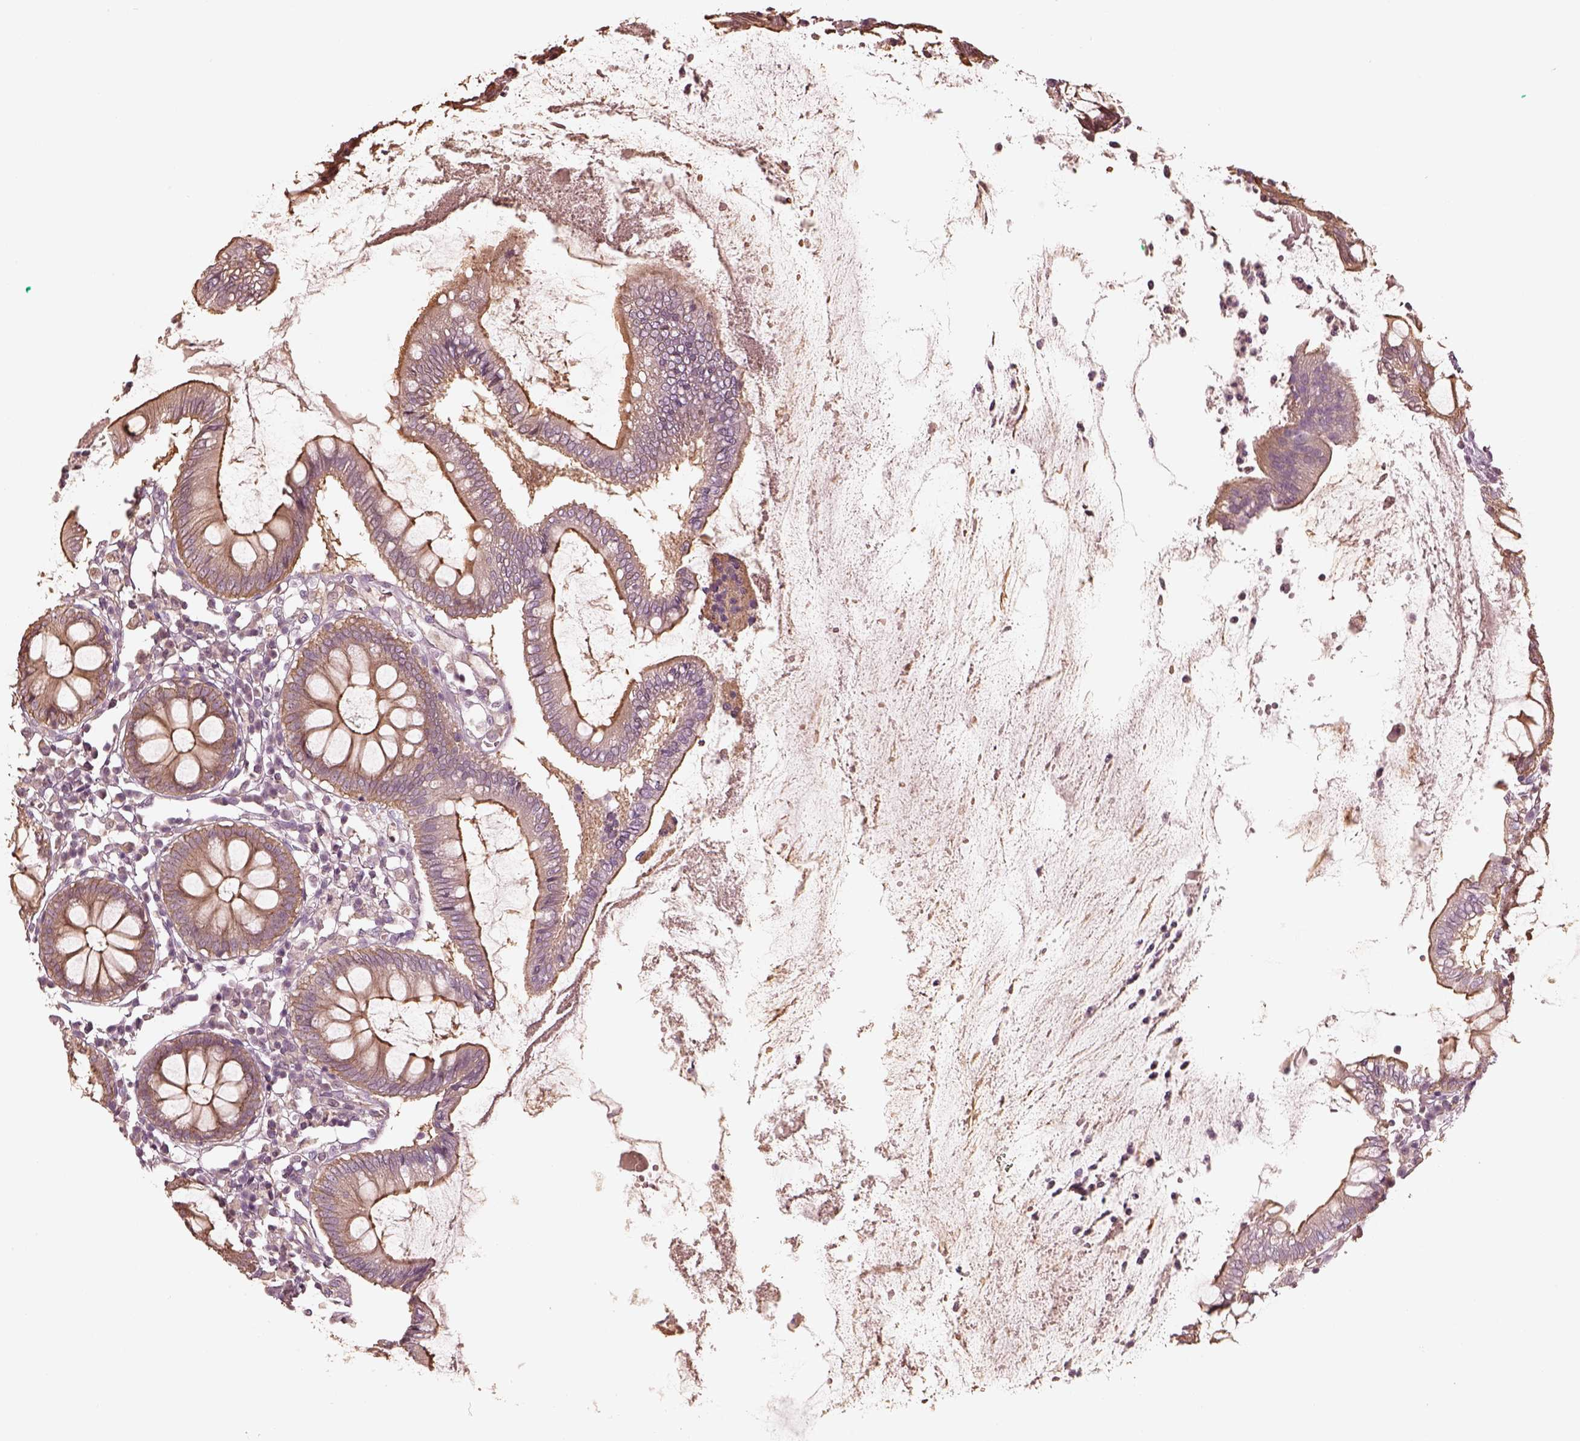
{"staining": {"intensity": "negative", "quantity": "none", "location": "none"}, "tissue": "colon", "cell_type": "Endothelial cells", "image_type": "normal", "snomed": [{"axis": "morphology", "description": "Normal tissue, NOS"}, {"axis": "morphology", "description": "Adenocarcinoma, NOS"}, {"axis": "topography", "description": "Colon"}], "caption": "The histopathology image displays no significant expression in endothelial cells of colon.", "gene": "KIF5C", "patient": {"sex": "male", "age": 83}}